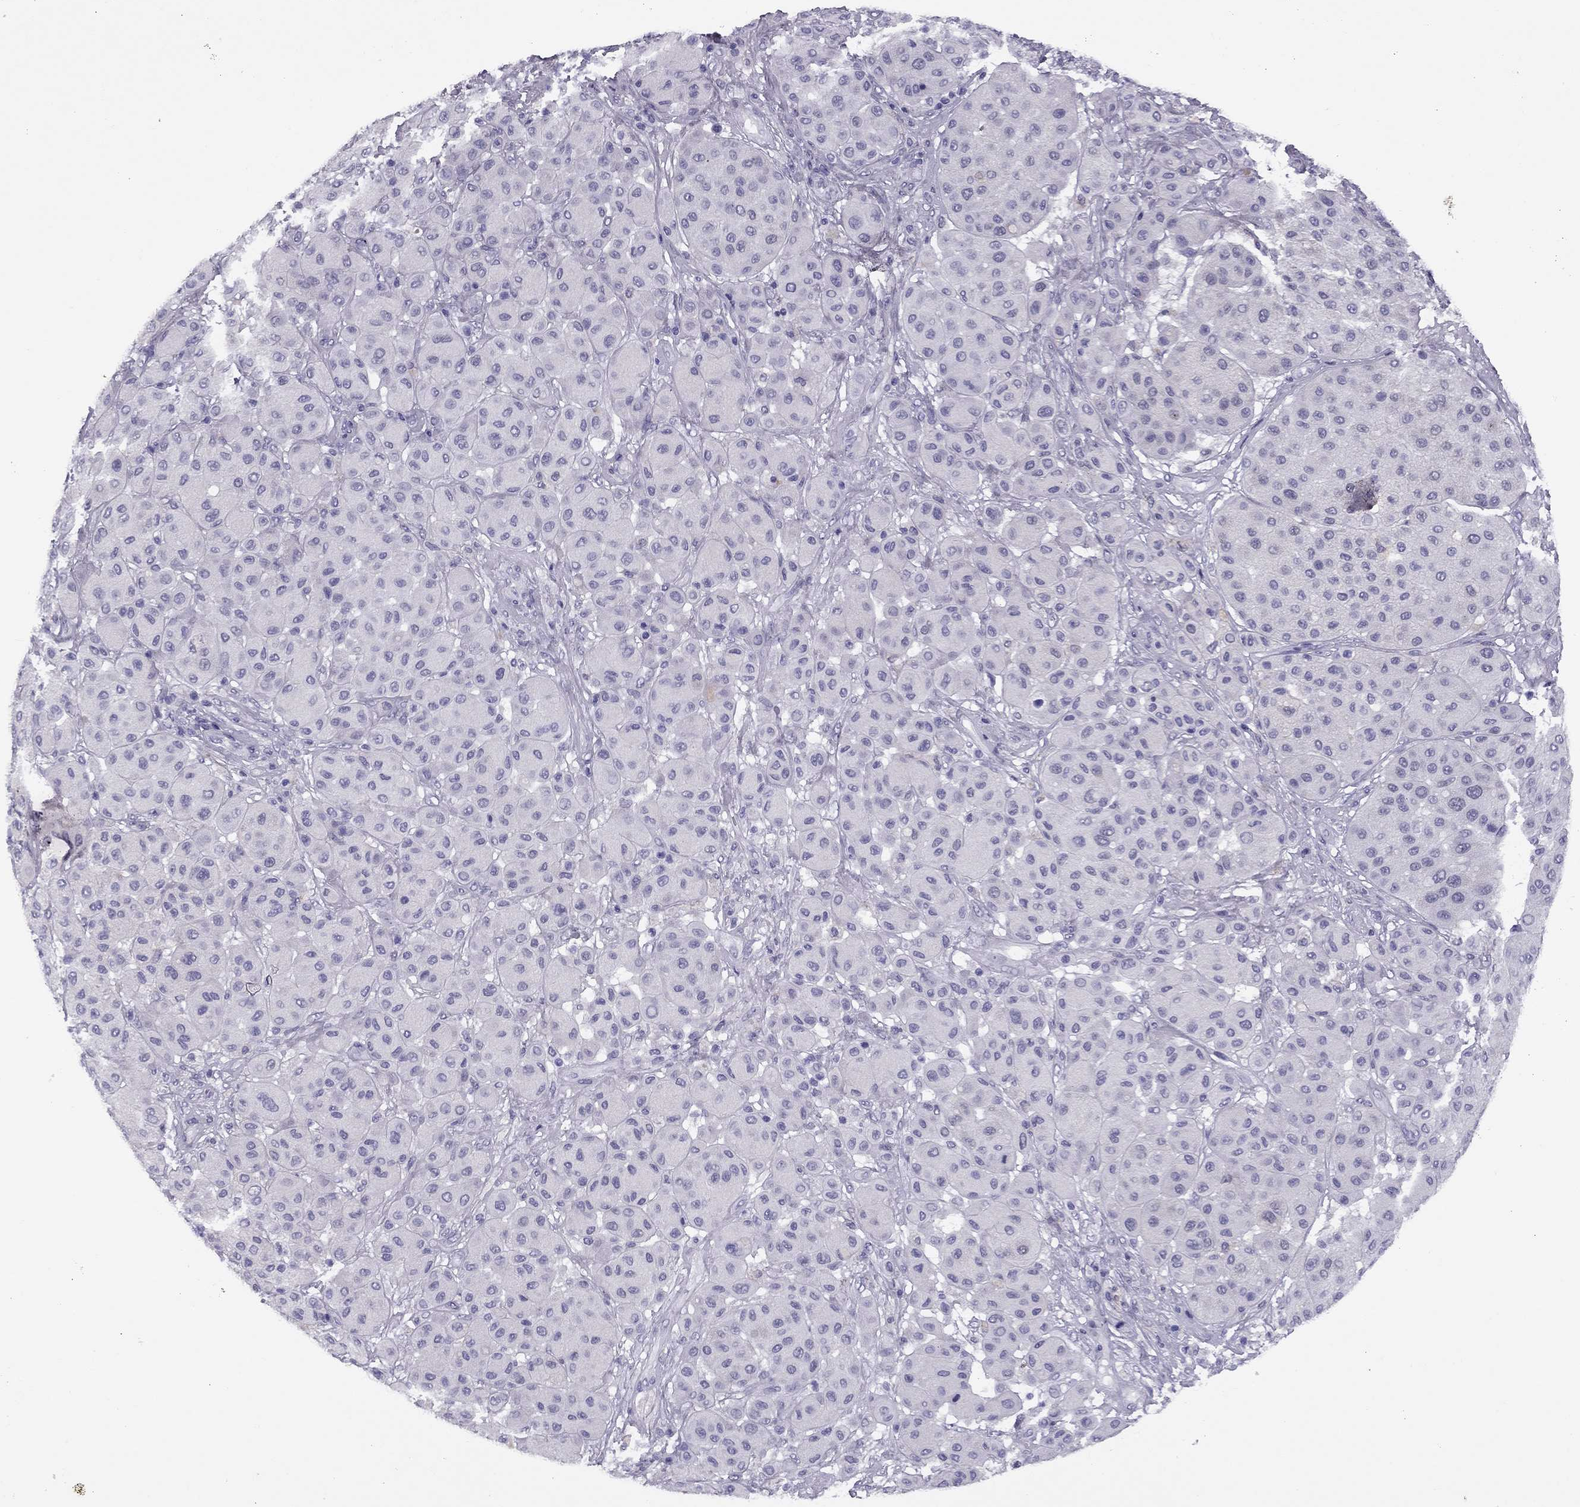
{"staining": {"intensity": "negative", "quantity": "none", "location": "none"}, "tissue": "melanoma", "cell_type": "Tumor cells", "image_type": "cancer", "snomed": [{"axis": "morphology", "description": "Malignant melanoma, Metastatic site"}, {"axis": "topography", "description": "Smooth muscle"}], "caption": "A micrograph of malignant melanoma (metastatic site) stained for a protein demonstrates no brown staining in tumor cells.", "gene": "MC5R", "patient": {"sex": "male", "age": 41}}